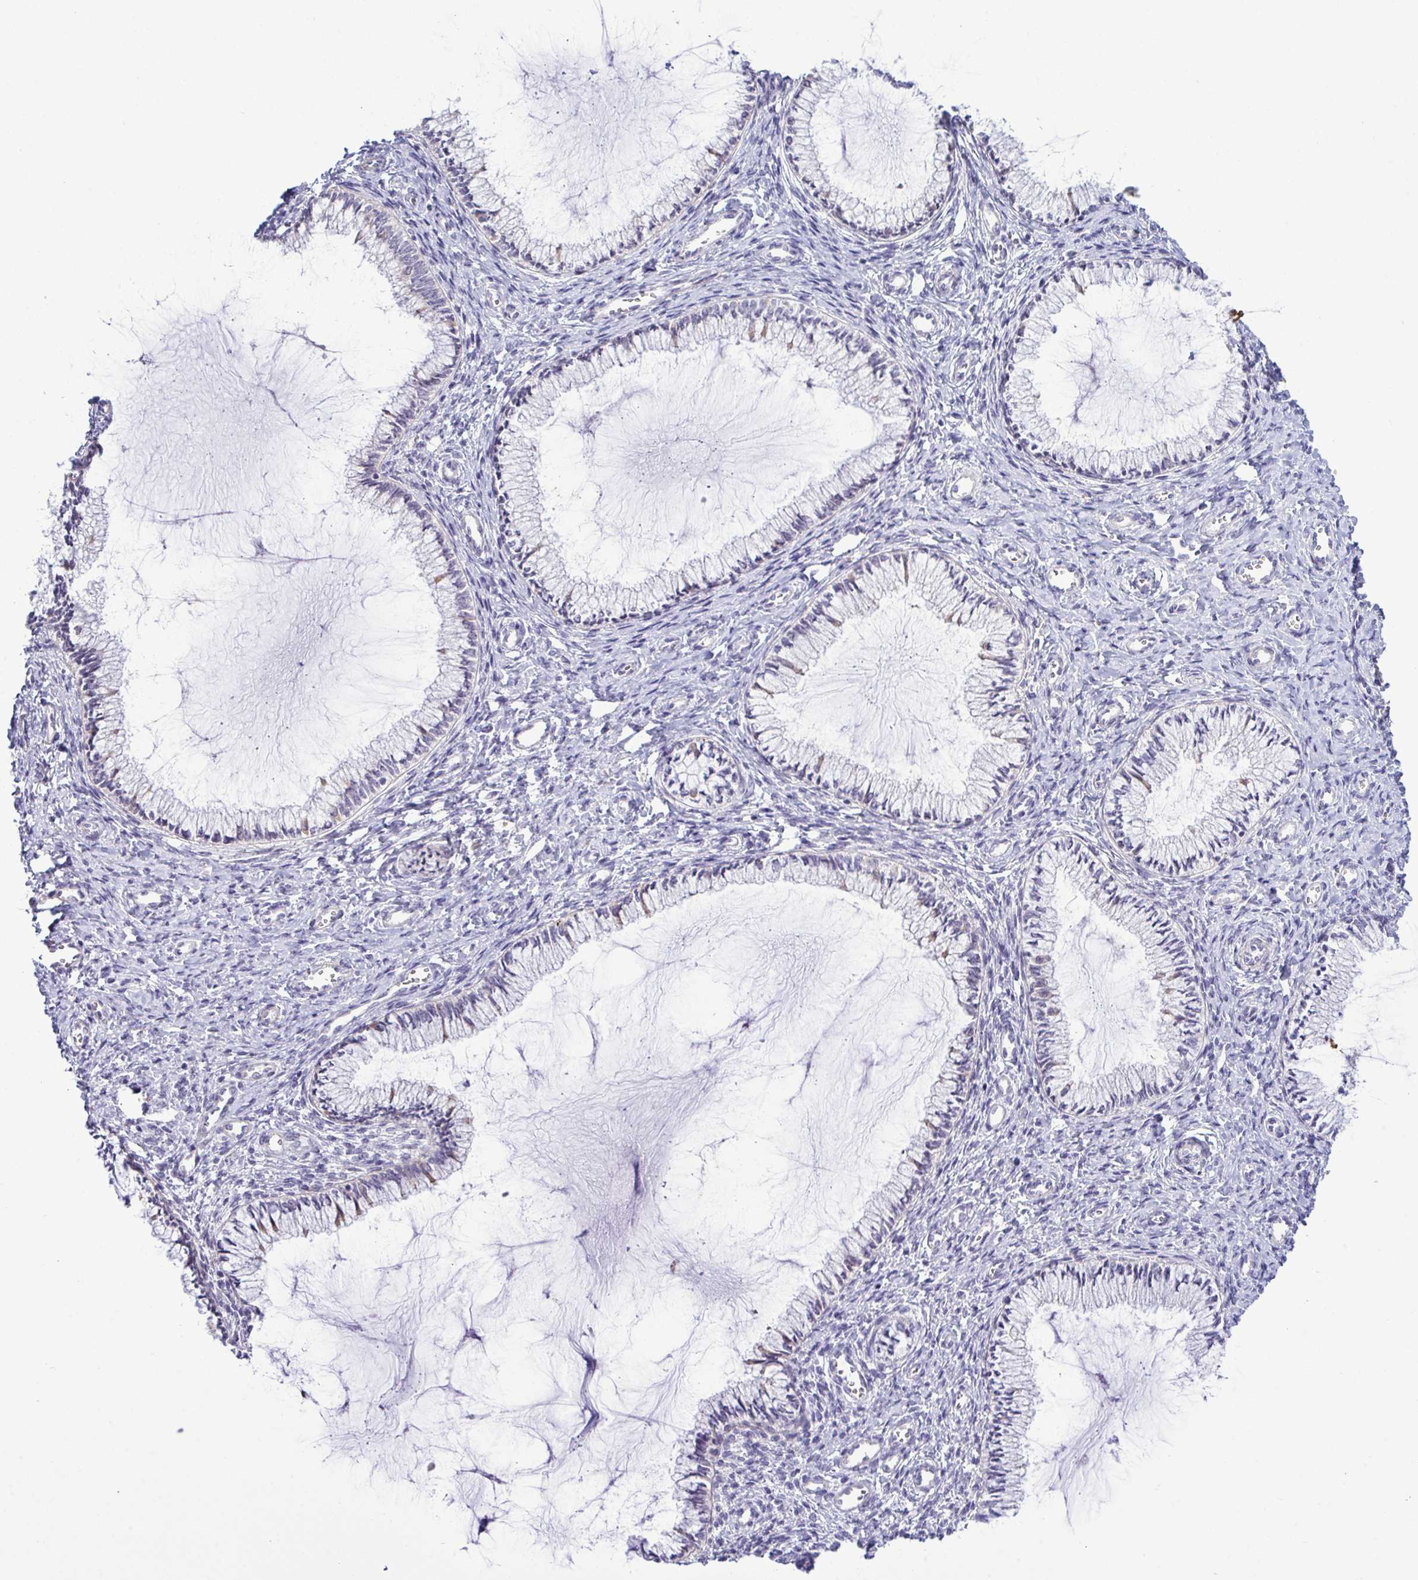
{"staining": {"intensity": "negative", "quantity": "none", "location": "none"}, "tissue": "cervix", "cell_type": "Glandular cells", "image_type": "normal", "snomed": [{"axis": "morphology", "description": "Normal tissue, NOS"}, {"axis": "topography", "description": "Cervix"}], "caption": "A high-resolution histopathology image shows IHC staining of benign cervix, which reveals no significant expression in glandular cells. (Stains: DAB (3,3'-diaminobenzidine) IHC with hematoxylin counter stain, Microscopy: brightfield microscopy at high magnification).", "gene": "SYNPO2L", "patient": {"sex": "female", "age": 24}}